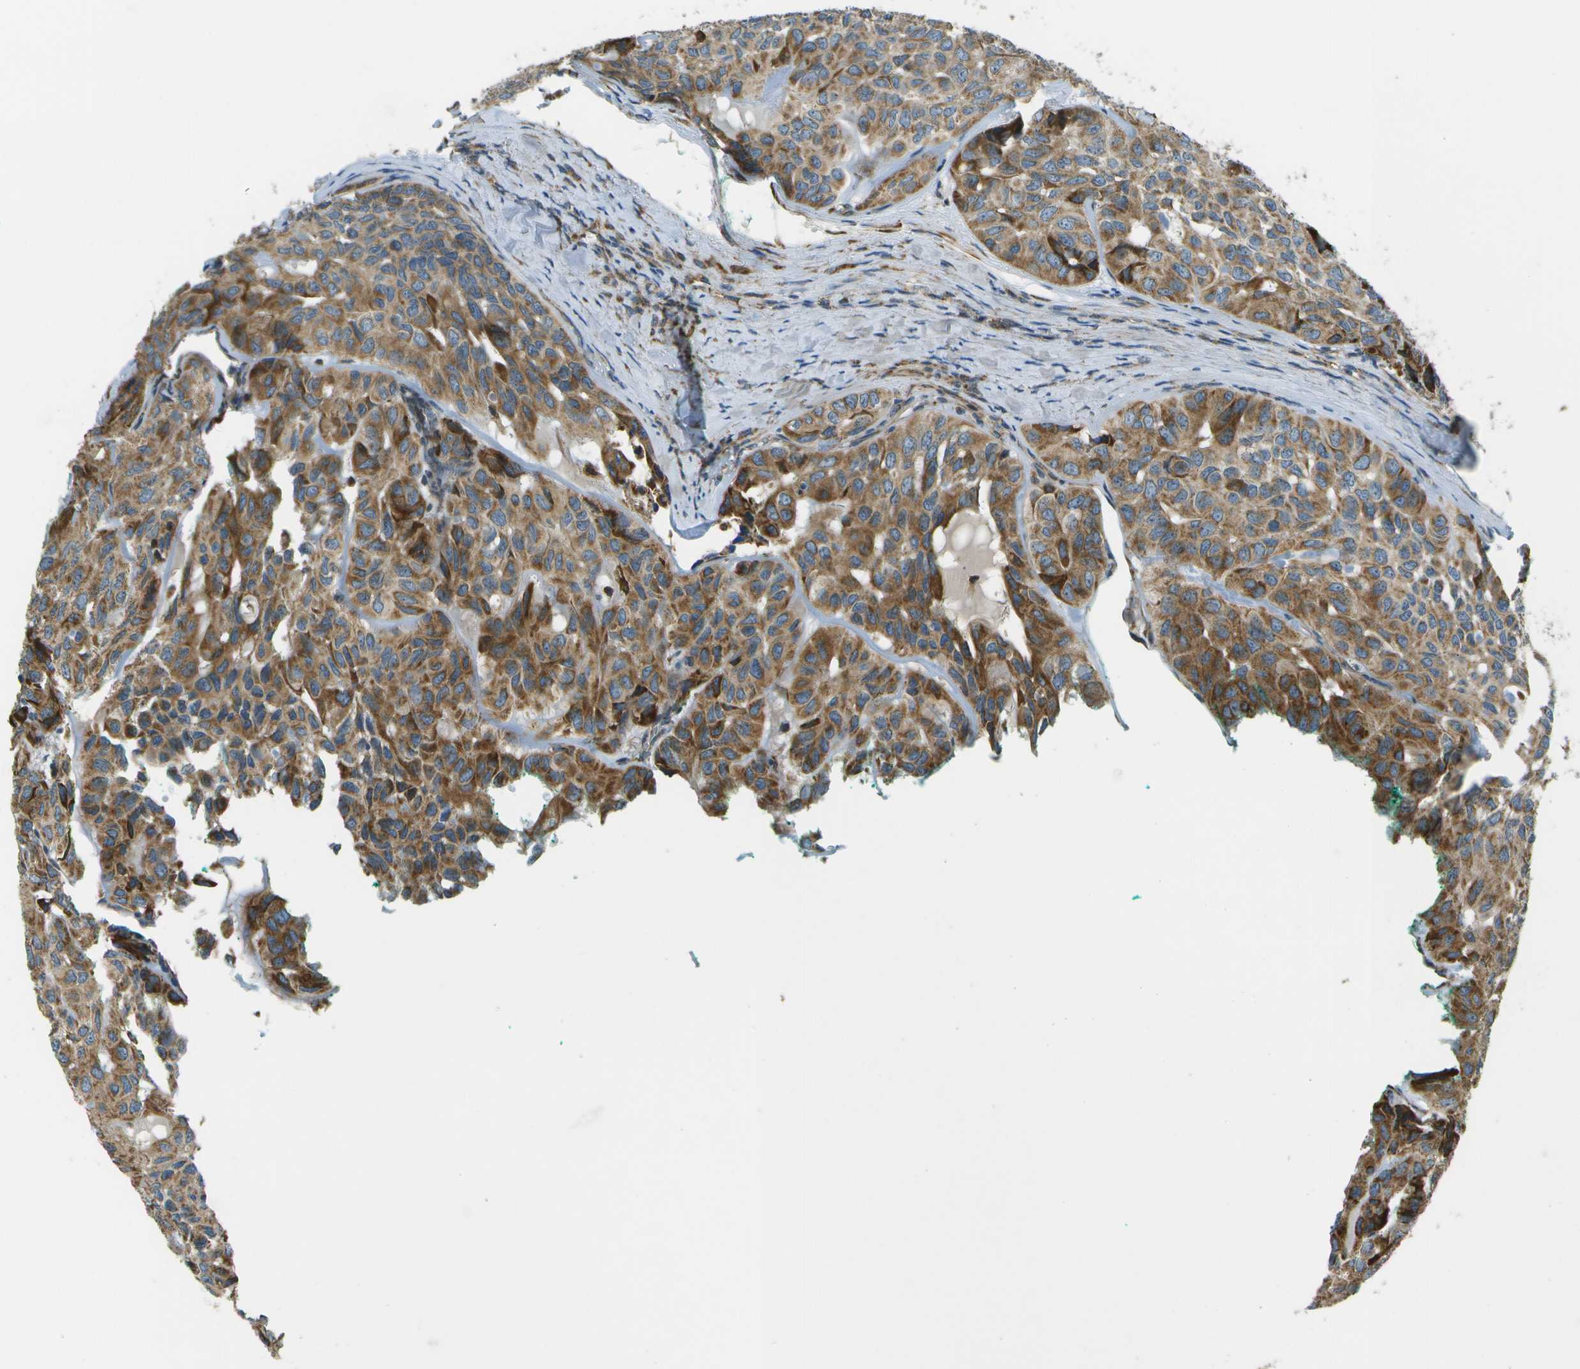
{"staining": {"intensity": "moderate", "quantity": ">75%", "location": "cytoplasmic/membranous"}, "tissue": "head and neck cancer", "cell_type": "Tumor cells", "image_type": "cancer", "snomed": [{"axis": "morphology", "description": "Adenocarcinoma, NOS"}, {"axis": "topography", "description": "Salivary gland, NOS"}, {"axis": "topography", "description": "Head-Neck"}], "caption": "This is an image of immunohistochemistry (IHC) staining of head and neck adenocarcinoma, which shows moderate expression in the cytoplasmic/membranous of tumor cells.", "gene": "NRK", "patient": {"sex": "female", "age": 76}}